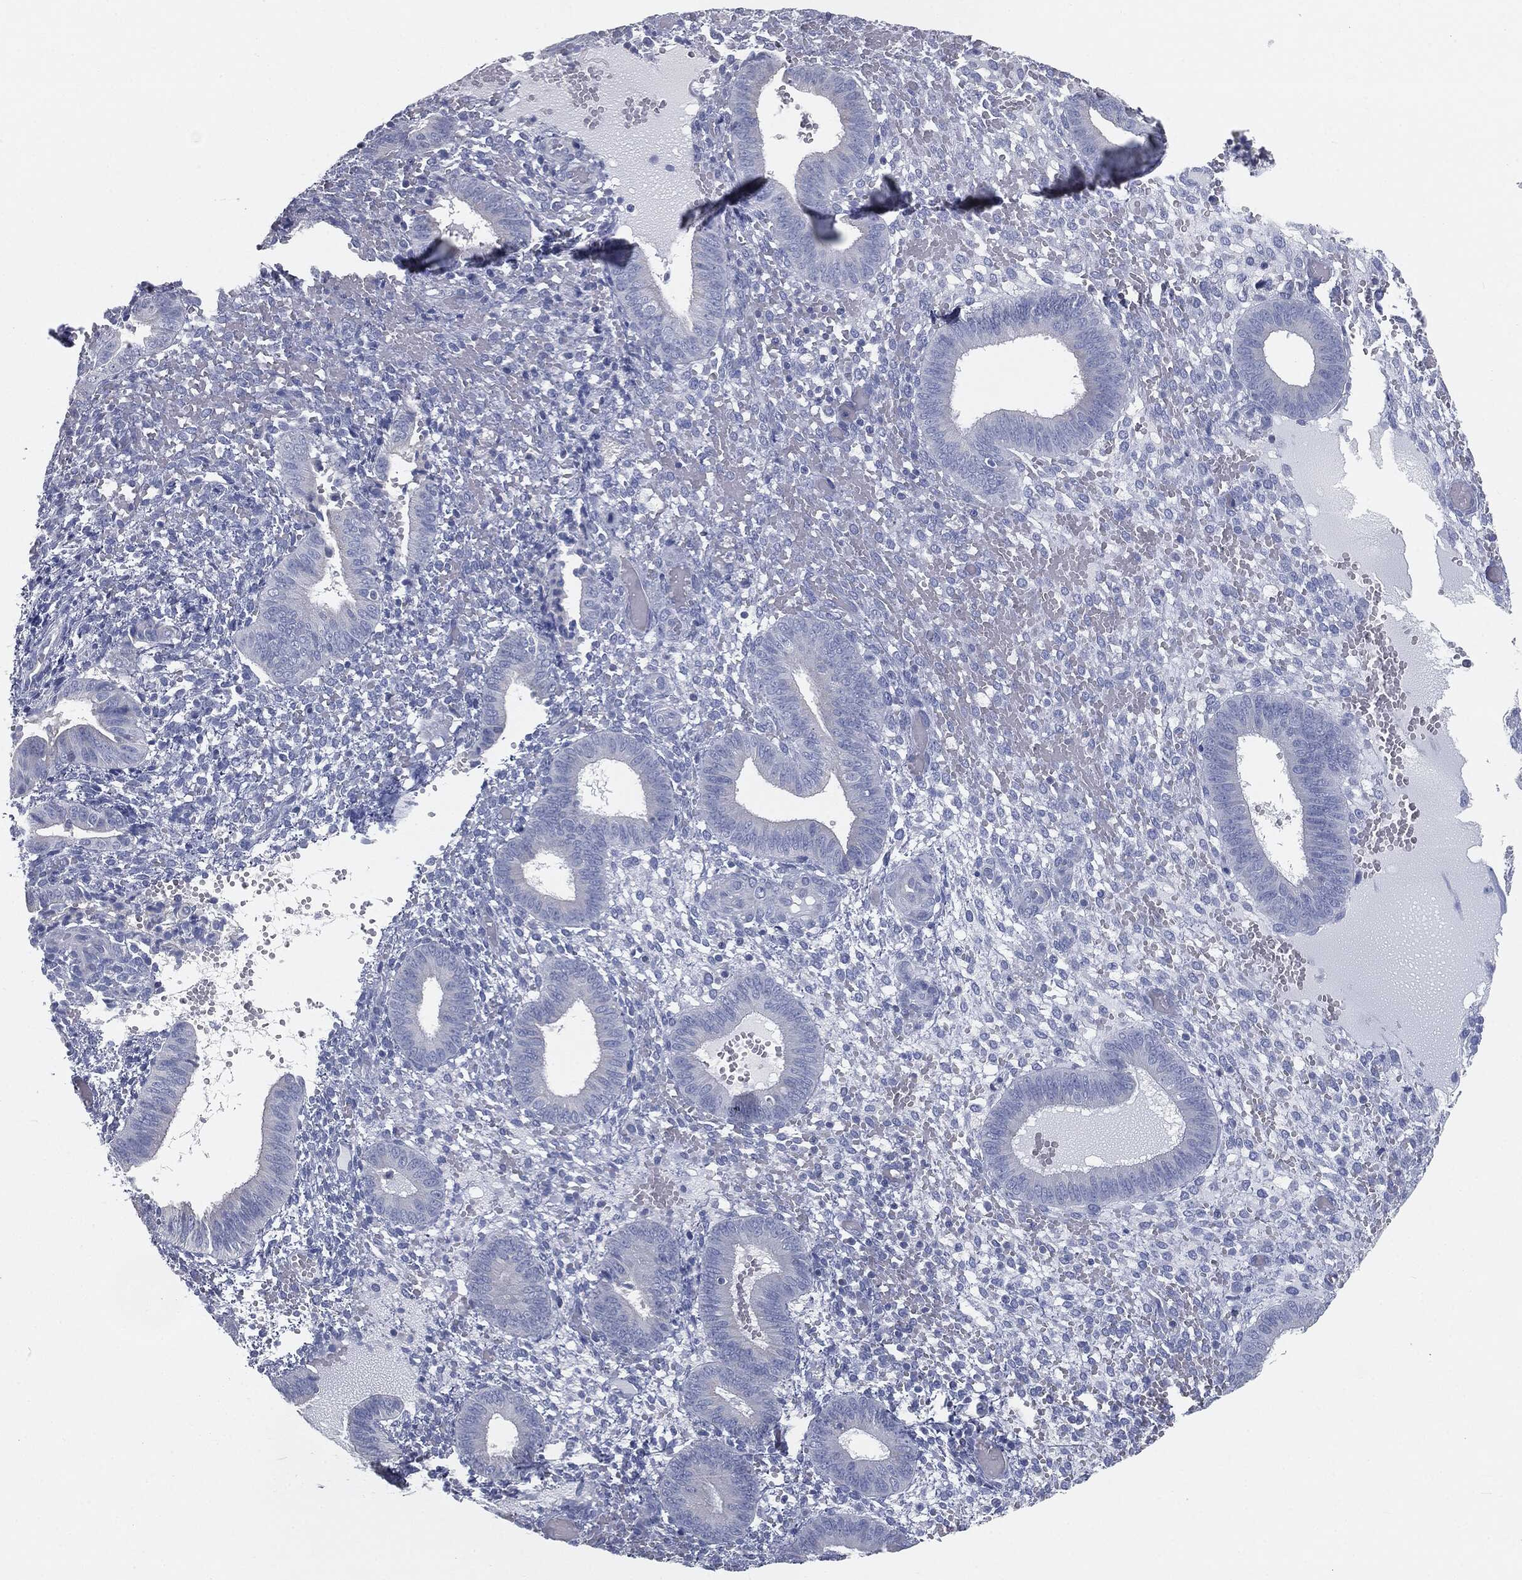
{"staining": {"intensity": "negative", "quantity": "none", "location": "none"}, "tissue": "endometrium", "cell_type": "Cells in endometrial stroma", "image_type": "normal", "snomed": [{"axis": "morphology", "description": "Normal tissue, NOS"}, {"axis": "topography", "description": "Endometrium"}], "caption": "Histopathology image shows no significant protein expression in cells in endometrial stroma of benign endometrium.", "gene": "CAV3", "patient": {"sex": "female", "age": 42}}